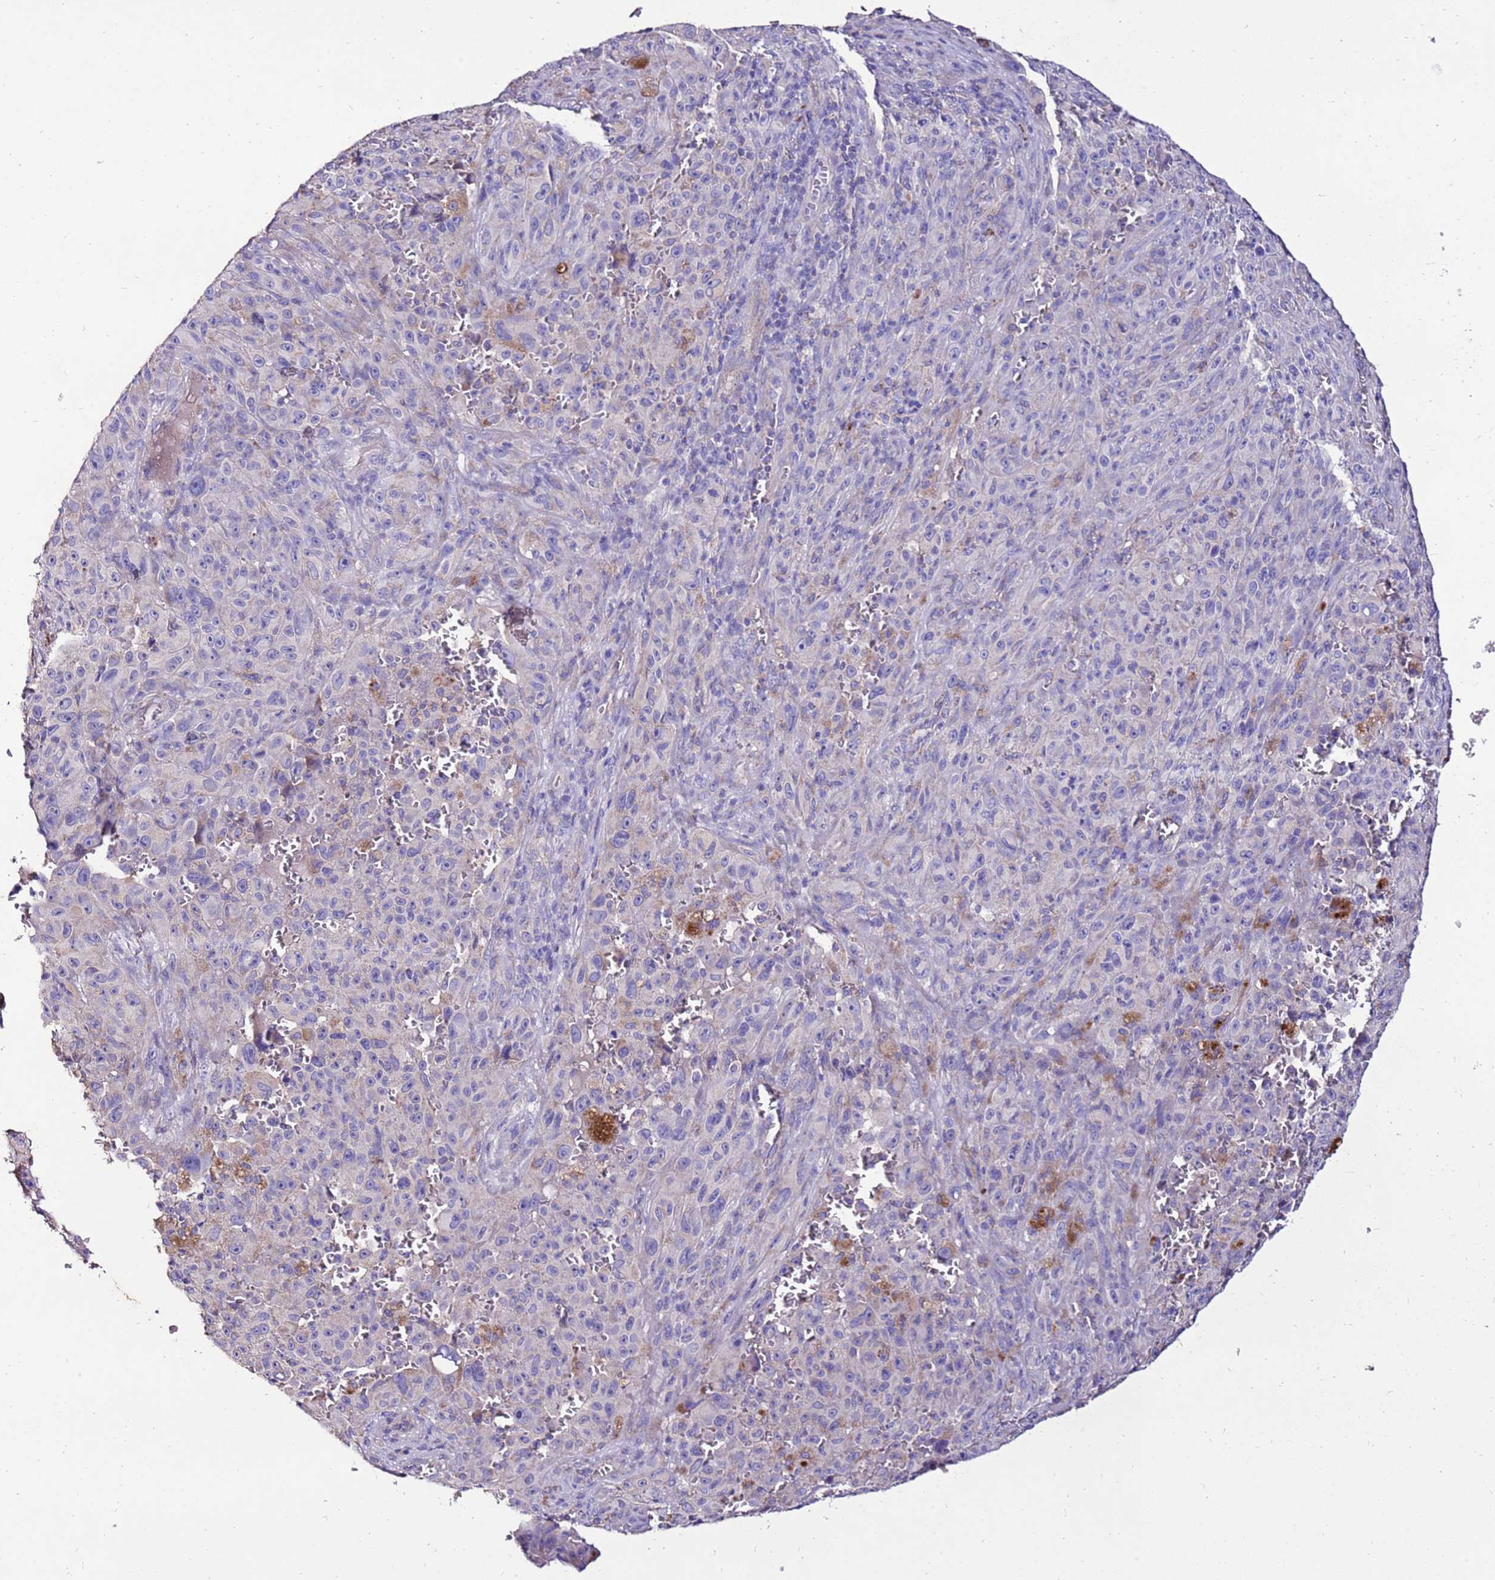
{"staining": {"intensity": "negative", "quantity": "none", "location": "none"}, "tissue": "melanoma", "cell_type": "Tumor cells", "image_type": "cancer", "snomed": [{"axis": "morphology", "description": "Malignant melanoma, NOS"}, {"axis": "topography", "description": "Skin"}], "caption": "Tumor cells are negative for protein expression in human melanoma. The staining is performed using DAB (3,3'-diaminobenzidine) brown chromogen with nuclei counter-stained in using hematoxylin.", "gene": "TMEM106C", "patient": {"sex": "female", "age": 82}}